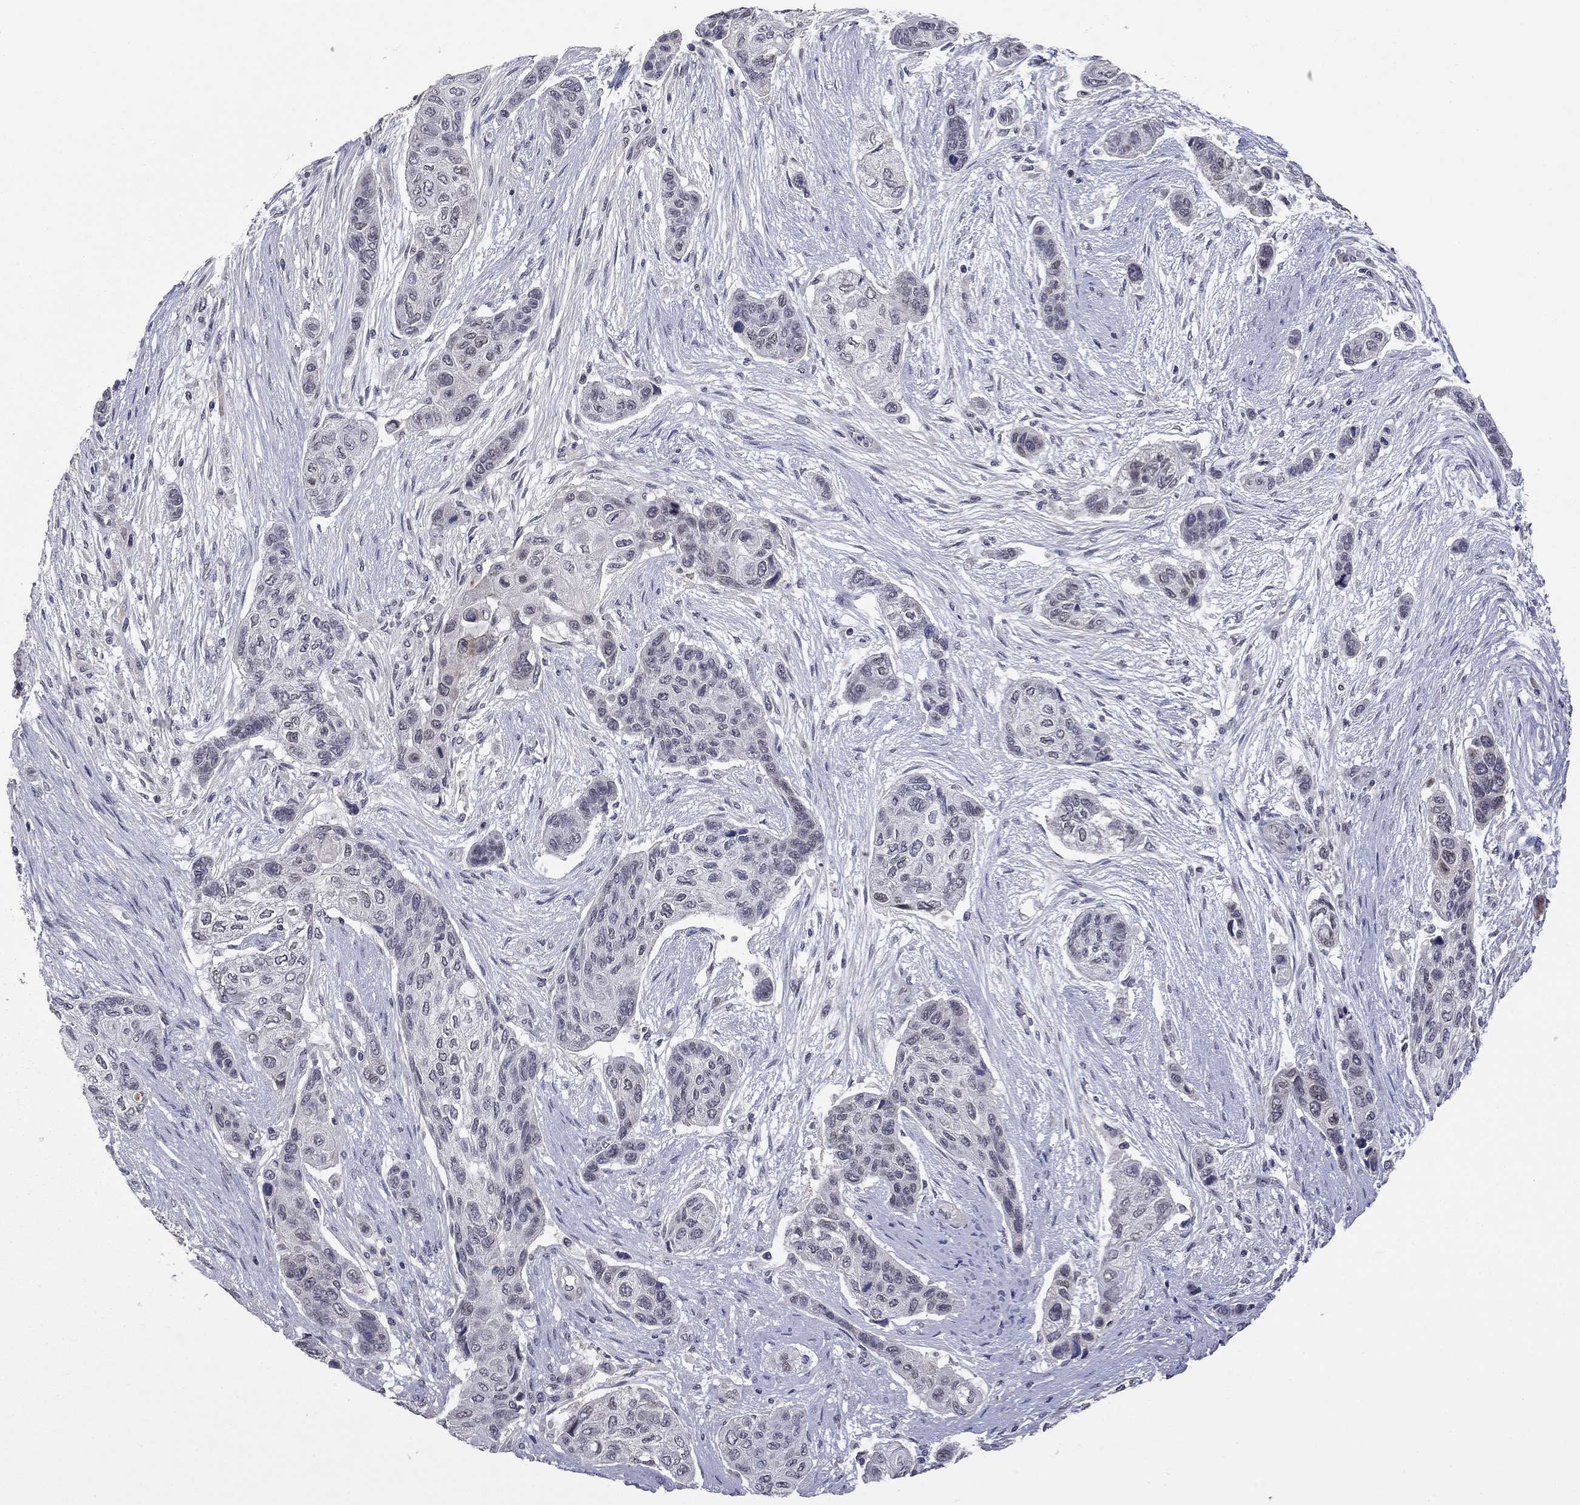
{"staining": {"intensity": "moderate", "quantity": "<25%", "location": "cytoplasmic/membranous"}, "tissue": "lung cancer", "cell_type": "Tumor cells", "image_type": "cancer", "snomed": [{"axis": "morphology", "description": "Squamous cell carcinoma, NOS"}, {"axis": "topography", "description": "Lung"}], "caption": "There is low levels of moderate cytoplasmic/membranous positivity in tumor cells of squamous cell carcinoma (lung), as demonstrated by immunohistochemical staining (brown color).", "gene": "FABP12", "patient": {"sex": "male", "age": 69}}